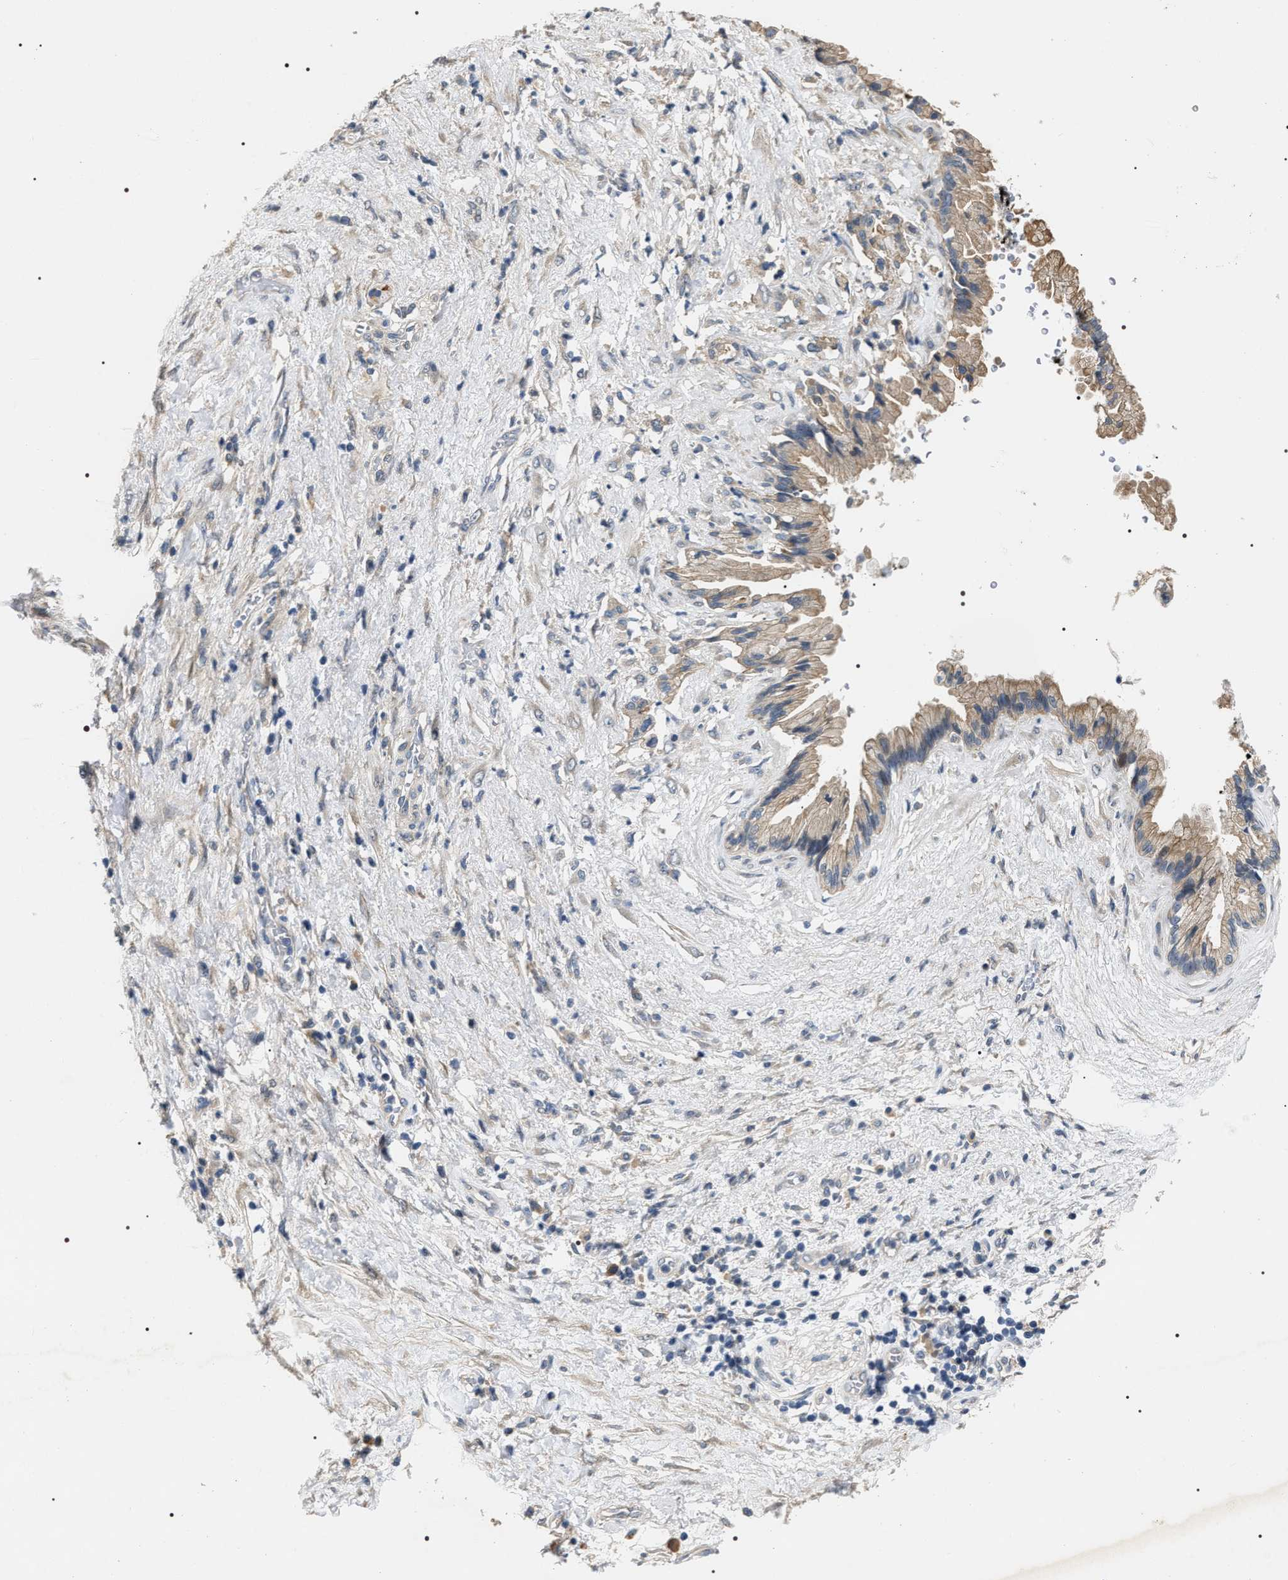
{"staining": {"intensity": "weak", "quantity": ">75%", "location": "cytoplasmic/membranous"}, "tissue": "pancreatic cancer", "cell_type": "Tumor cells", "image_type": "cancer", "snomed": [{"axis": "morphology", "description": "Normal tissue, NOS"}, {"axis": "morphology", "description": "Adenocarcinoma, NOS"}, {"axis": "topography", "description": "Pancreas"}, {"axis": "topography", "description": "Duodenum"}], "caption": "High-magnification brightfield microscopy of pancreatic cancer stained with DAB (brown) and counterstained with hematoxylin (blue). tumor cells exhibit weak cytoplasmic/membranous expression is seen in about>75% of cells. (Stains: DAB in brown, nuclei in blue, Microscopy: brightfield microscopy at high magnification).", "gene": "IFT81", "patient": {"sex": "female", "age": 60}}